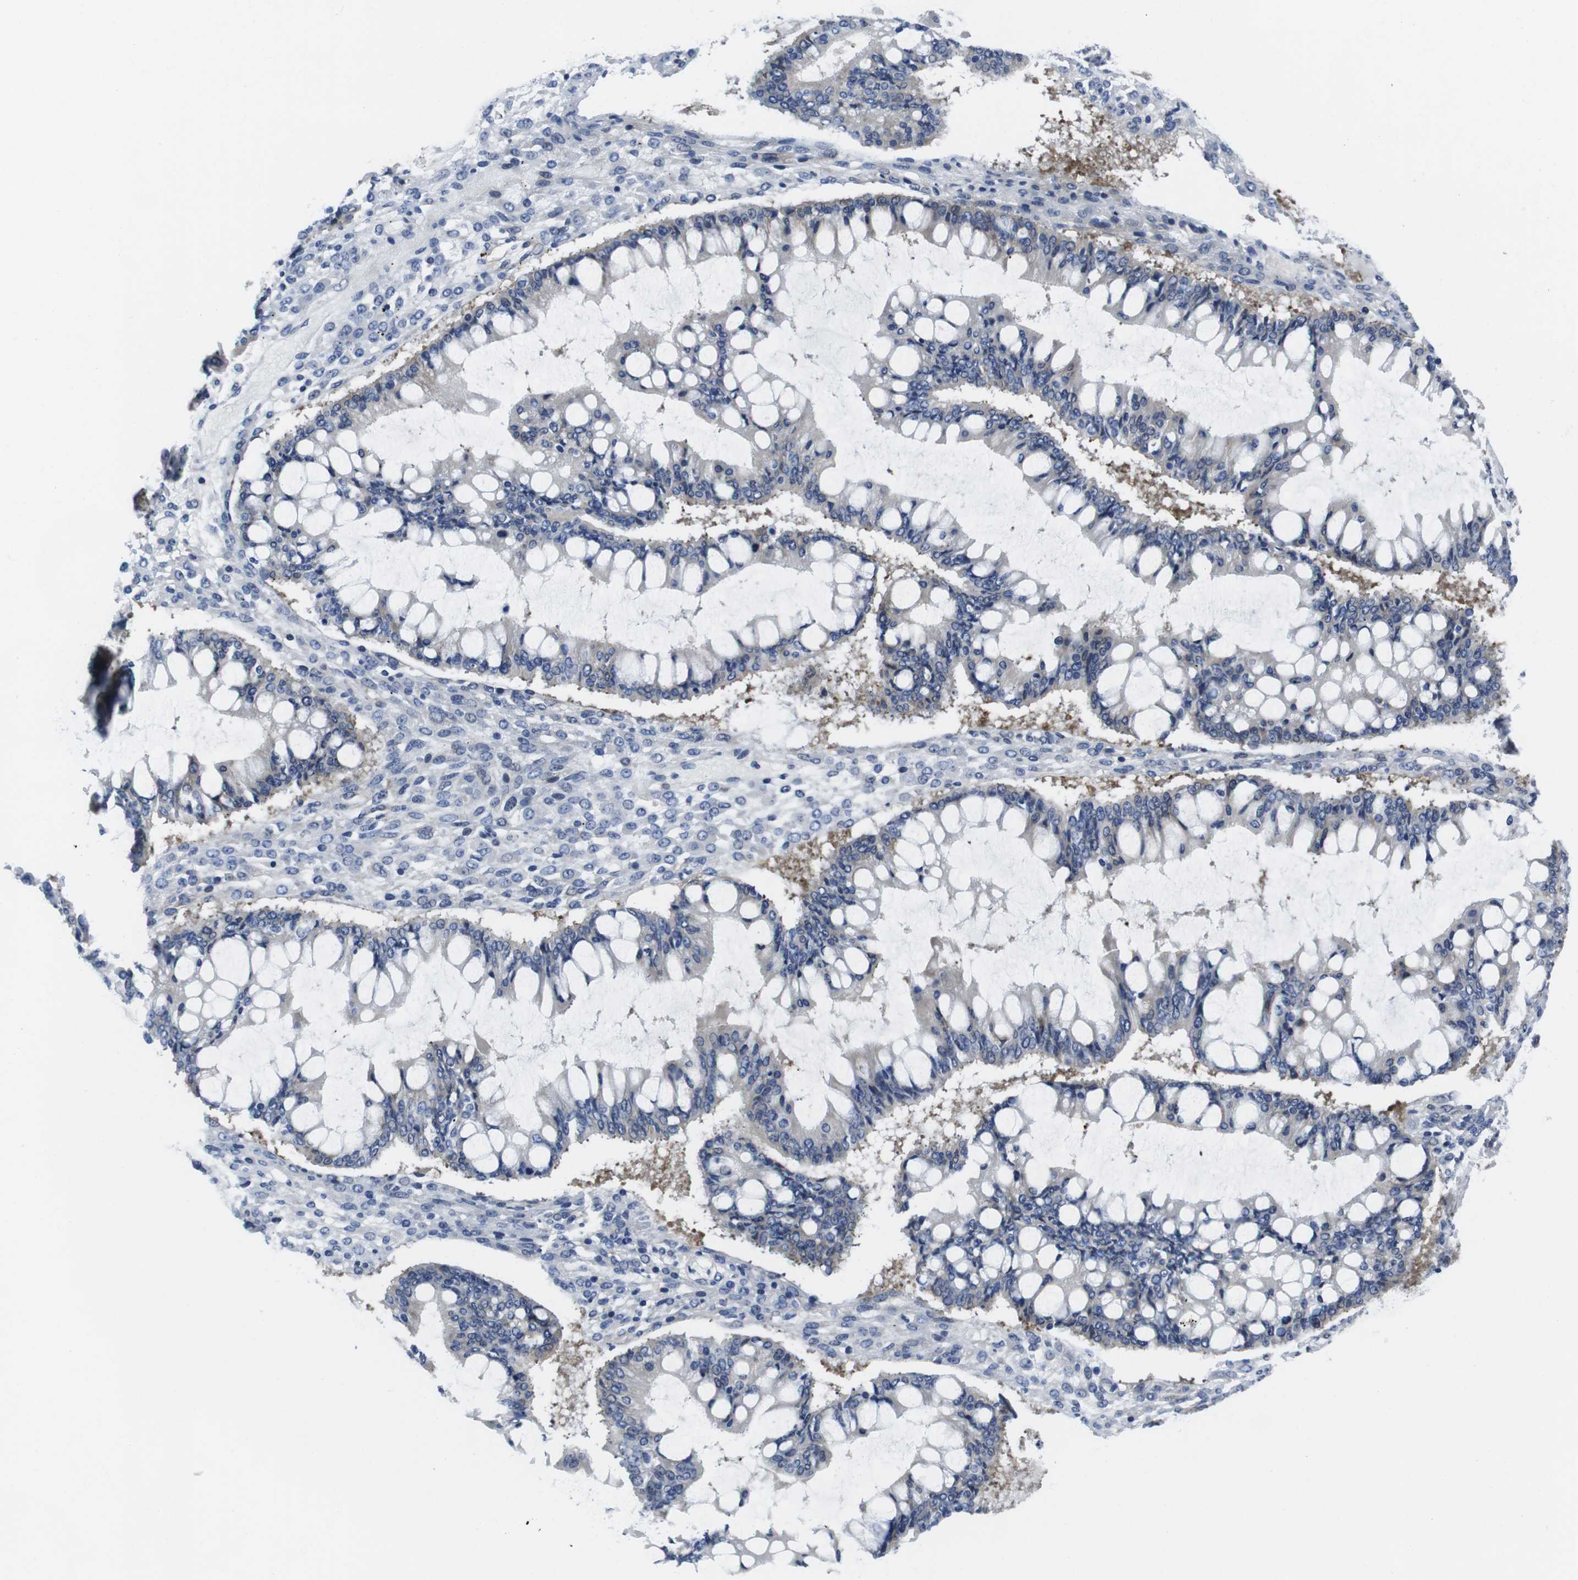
{"staining": {"intensity": "negative", "quantity": "none", "location": "none"}, "tissue": "ovarian cancer", "cell_type": "Tumor cells", "image_type": "cancer", "snomed": [{"axis": "morphology", "description": "Cystadenocarcinoma, mucinous, NOS"}, {"axis": "topography", "description": "Ovary"}], "caption": "Photomicrograph shows no significant protein staining in tumor cells of ovarian mucinous cystadenocarcinoma.", "gene": "EIF4A1", "patient": {"sex": "female", "age": 73}}